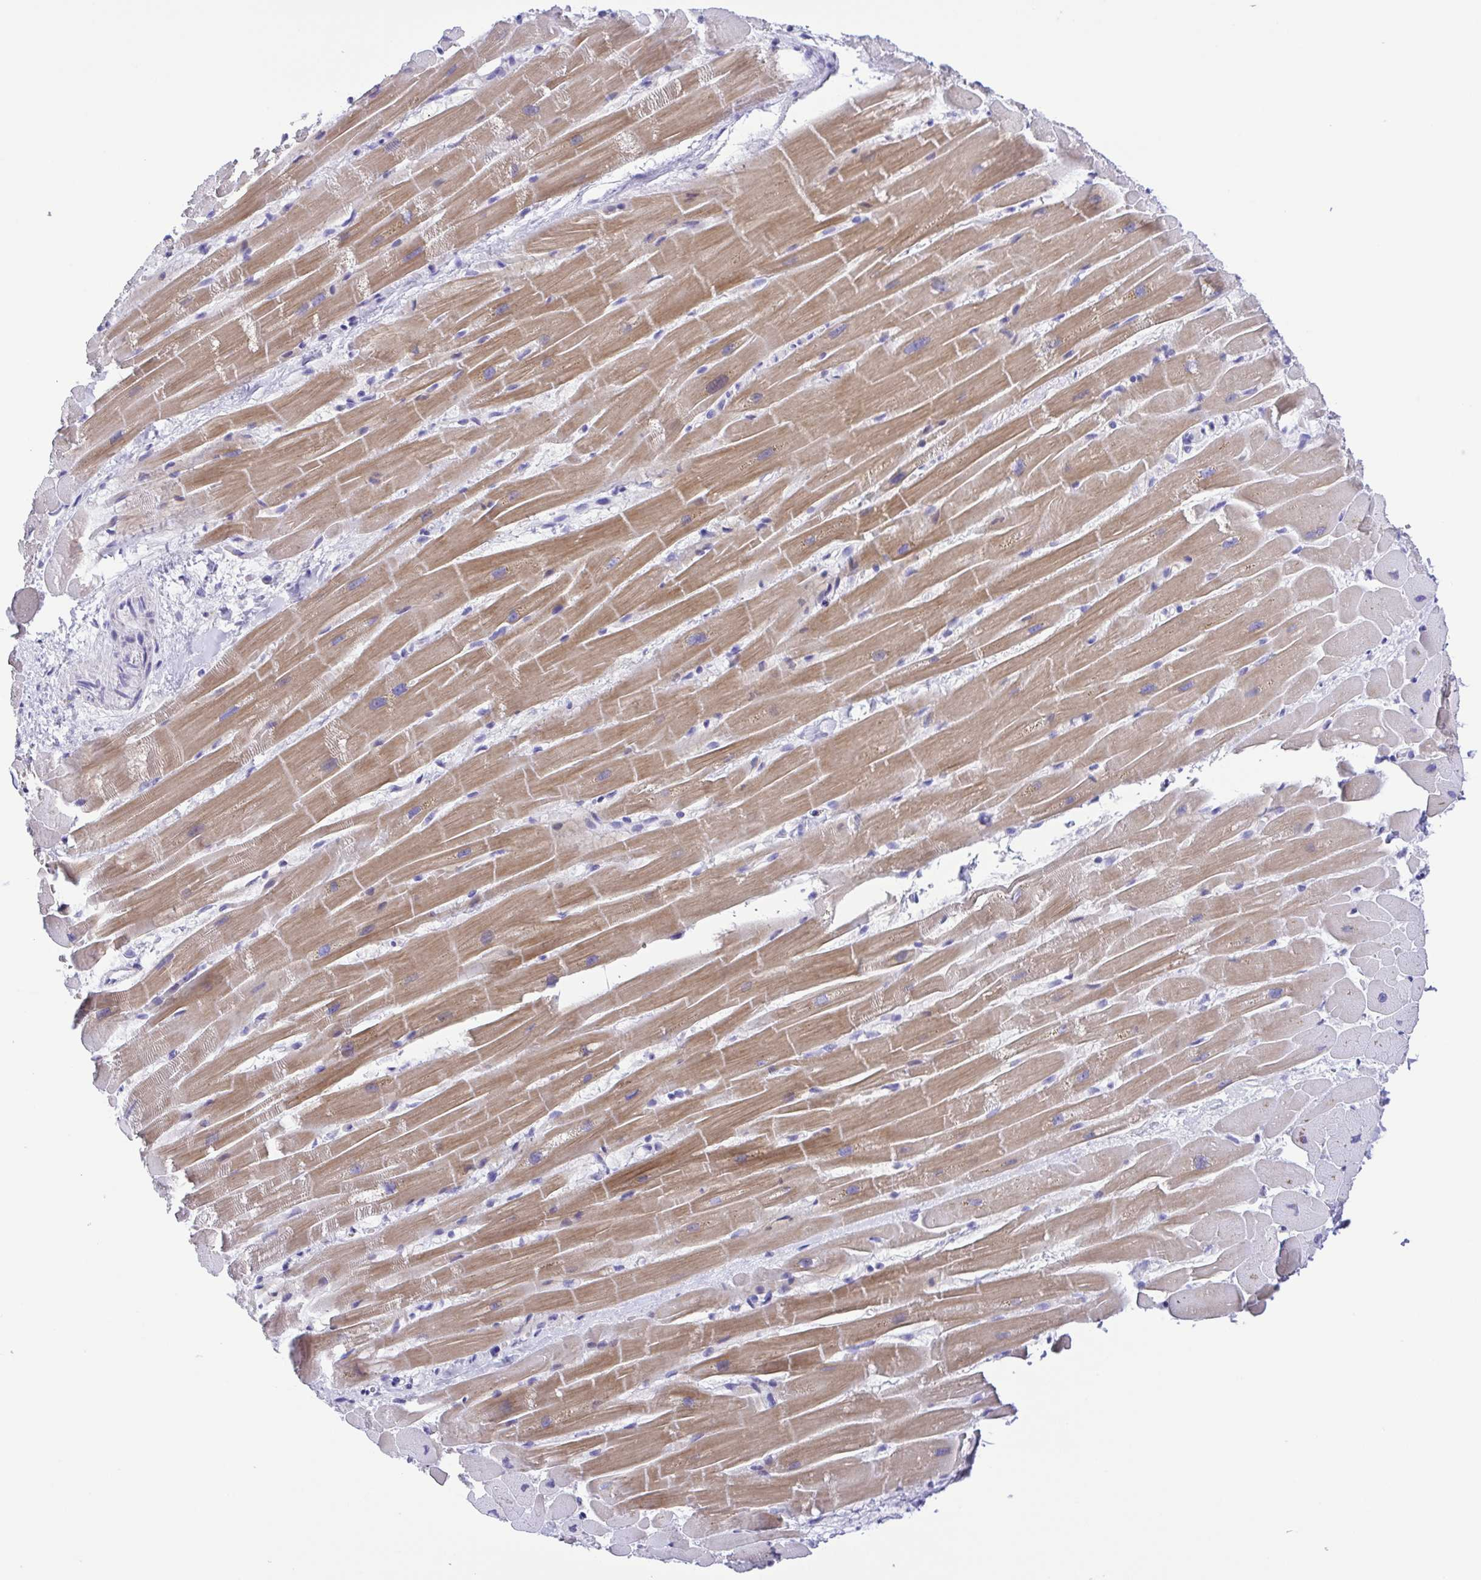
{"staining": {"intensity": "moderate", "quantity": "25%-75%", "location": "cytoplasmic/membranous"}, "tissue": "heart muscle", "cell_type": "Cardiomyocytes", "image_type": "normal", "snomed": [{"axis": "morphology", "description": "Normal tissue, NOS"}, {"axis": "topography", "description": "Heart"}], "caption": "This photomicrograph exhibits IHC staining of normal human heart muscle, with medium moderate cytoplasmic/membranous staining in approximately 25%-75% of cardiomyocytes.", "gene": "CD72", "patient": {"sex": "male", "age": 37}}